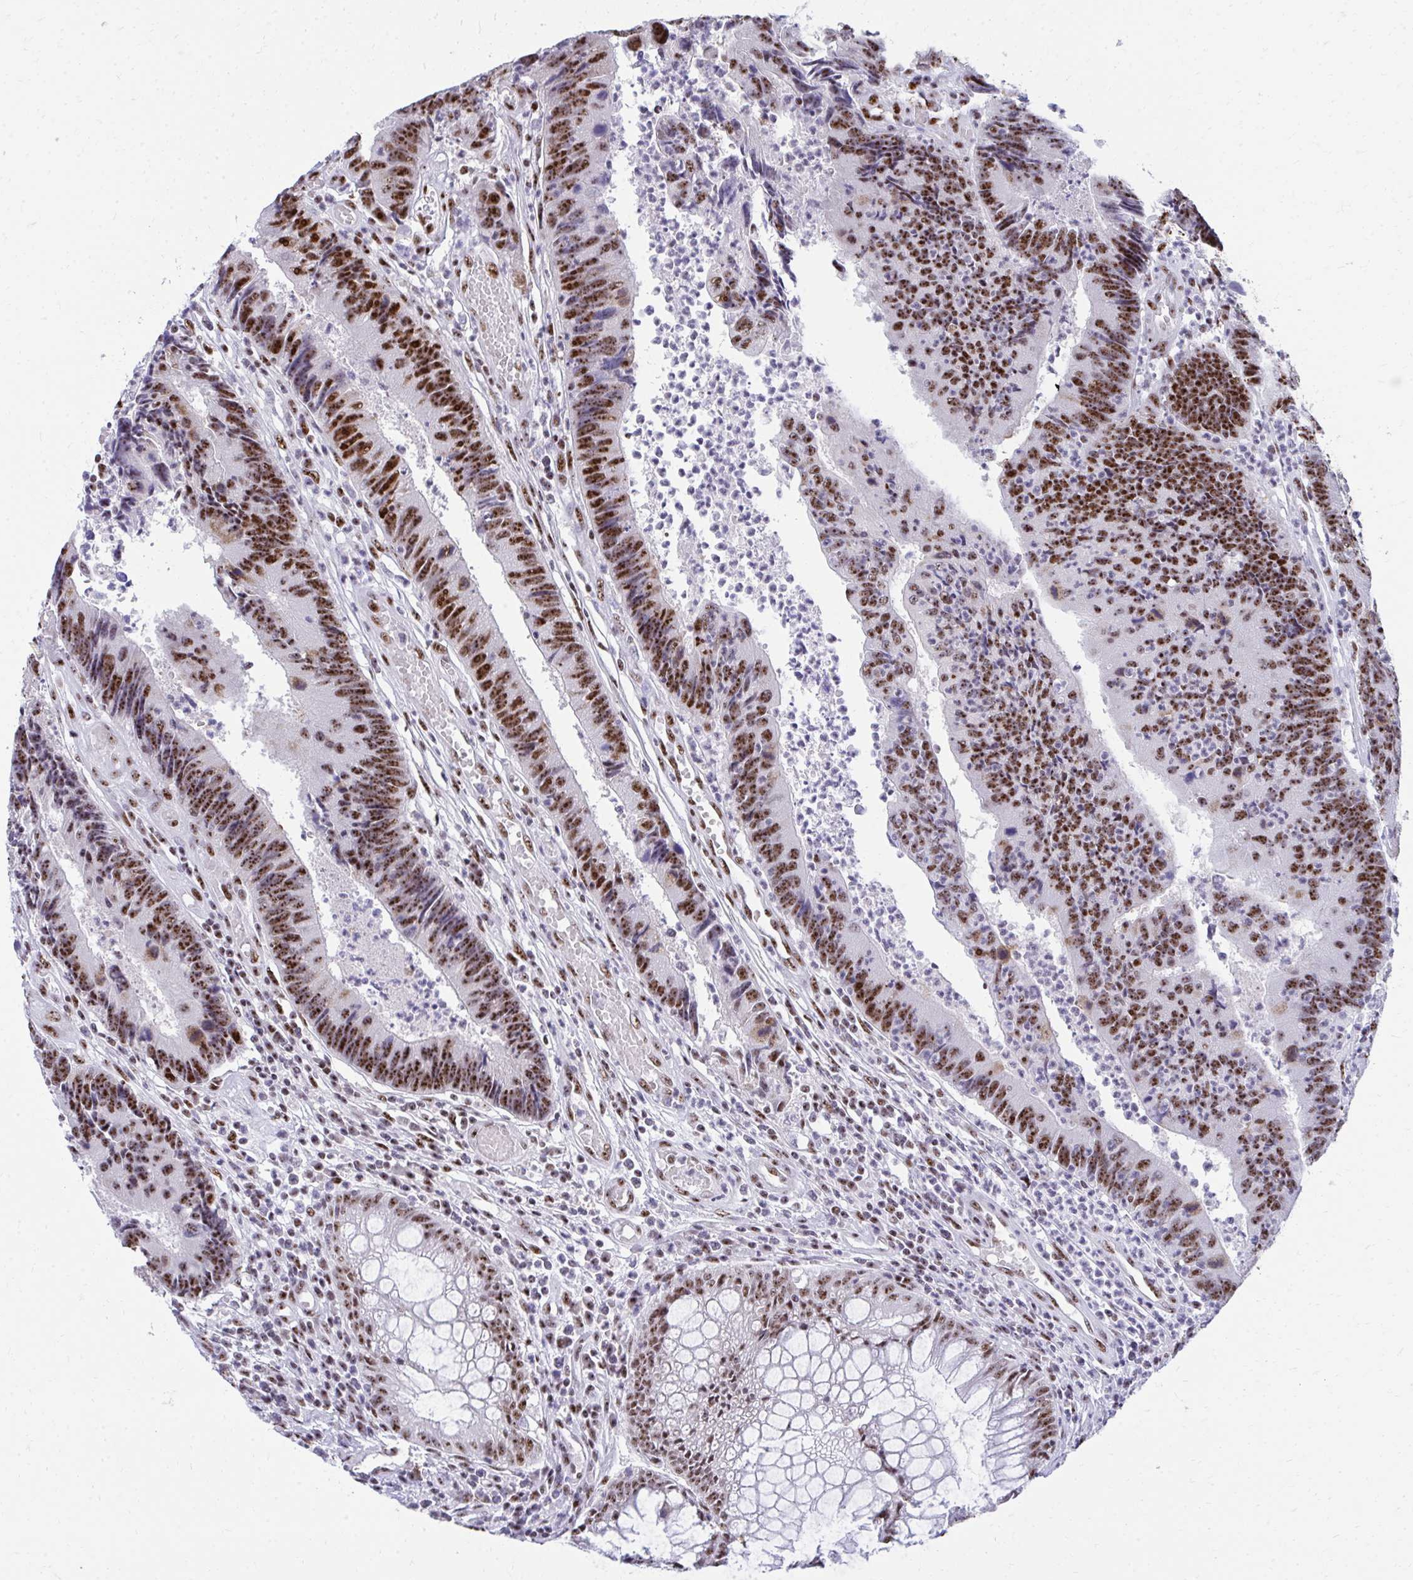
{"staining": {"intensity": "strong", "quantity": ">75%", "location": "nuclear"}, "tissue": "colorectal cancer", "cell_type": "Tumor cells", "image_type": "cancer", "snomed": [{"axis": "morphology", "description": "Adenocarcinoma, NOS"}, {"axis": "topography", "description": "Colon"}], "caption": "An immunohistochemistry (IHC) micrograph of neoplastic tissue is shown. Protein staining in brown highlights strong nuclear positivity in colorectal cancer within tumor cells. Nuclei are stained in blue.", "gene": "PELP1", "patient": {"sex": "female", "age": 67}}